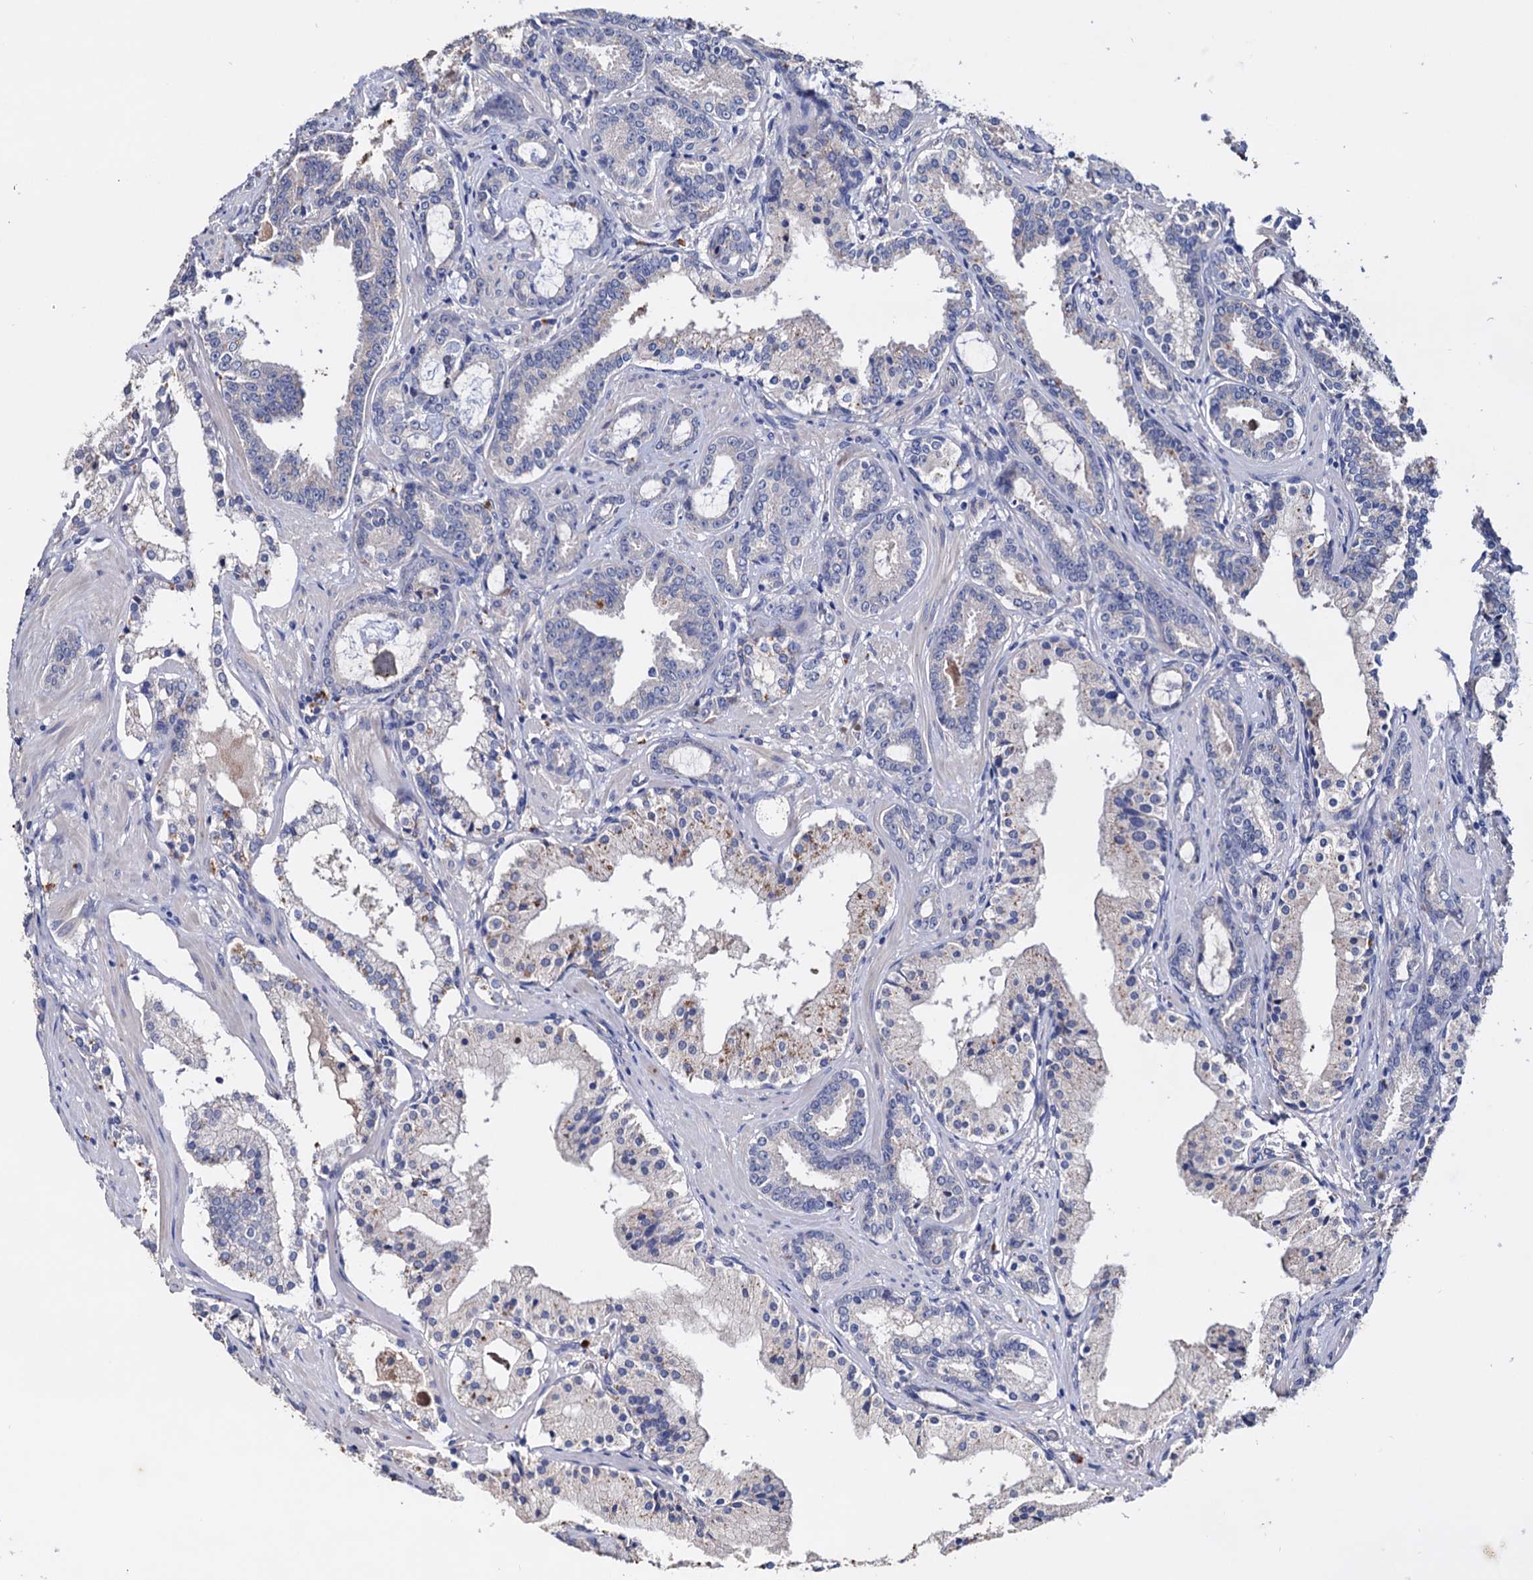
{"staining": {"intensity": "negative", "quantity": "none", "location": "none"}, "tissue": "prostate cancer", "cell_type": "Tumor cells", "image_type": "cancer", "snomed": [{"axis": "morphology", "description": "Adenocarcinoma, High grade"}, {"axis": "topography", "description": "Prostate"}], "caption": "High-grade adenocarcinoma (prostate) was stained to show a protein in brown. There is no significant staining in tumor cells.", "gene": "NPAS4", "patient": {"sex": "male", "age": 58}}